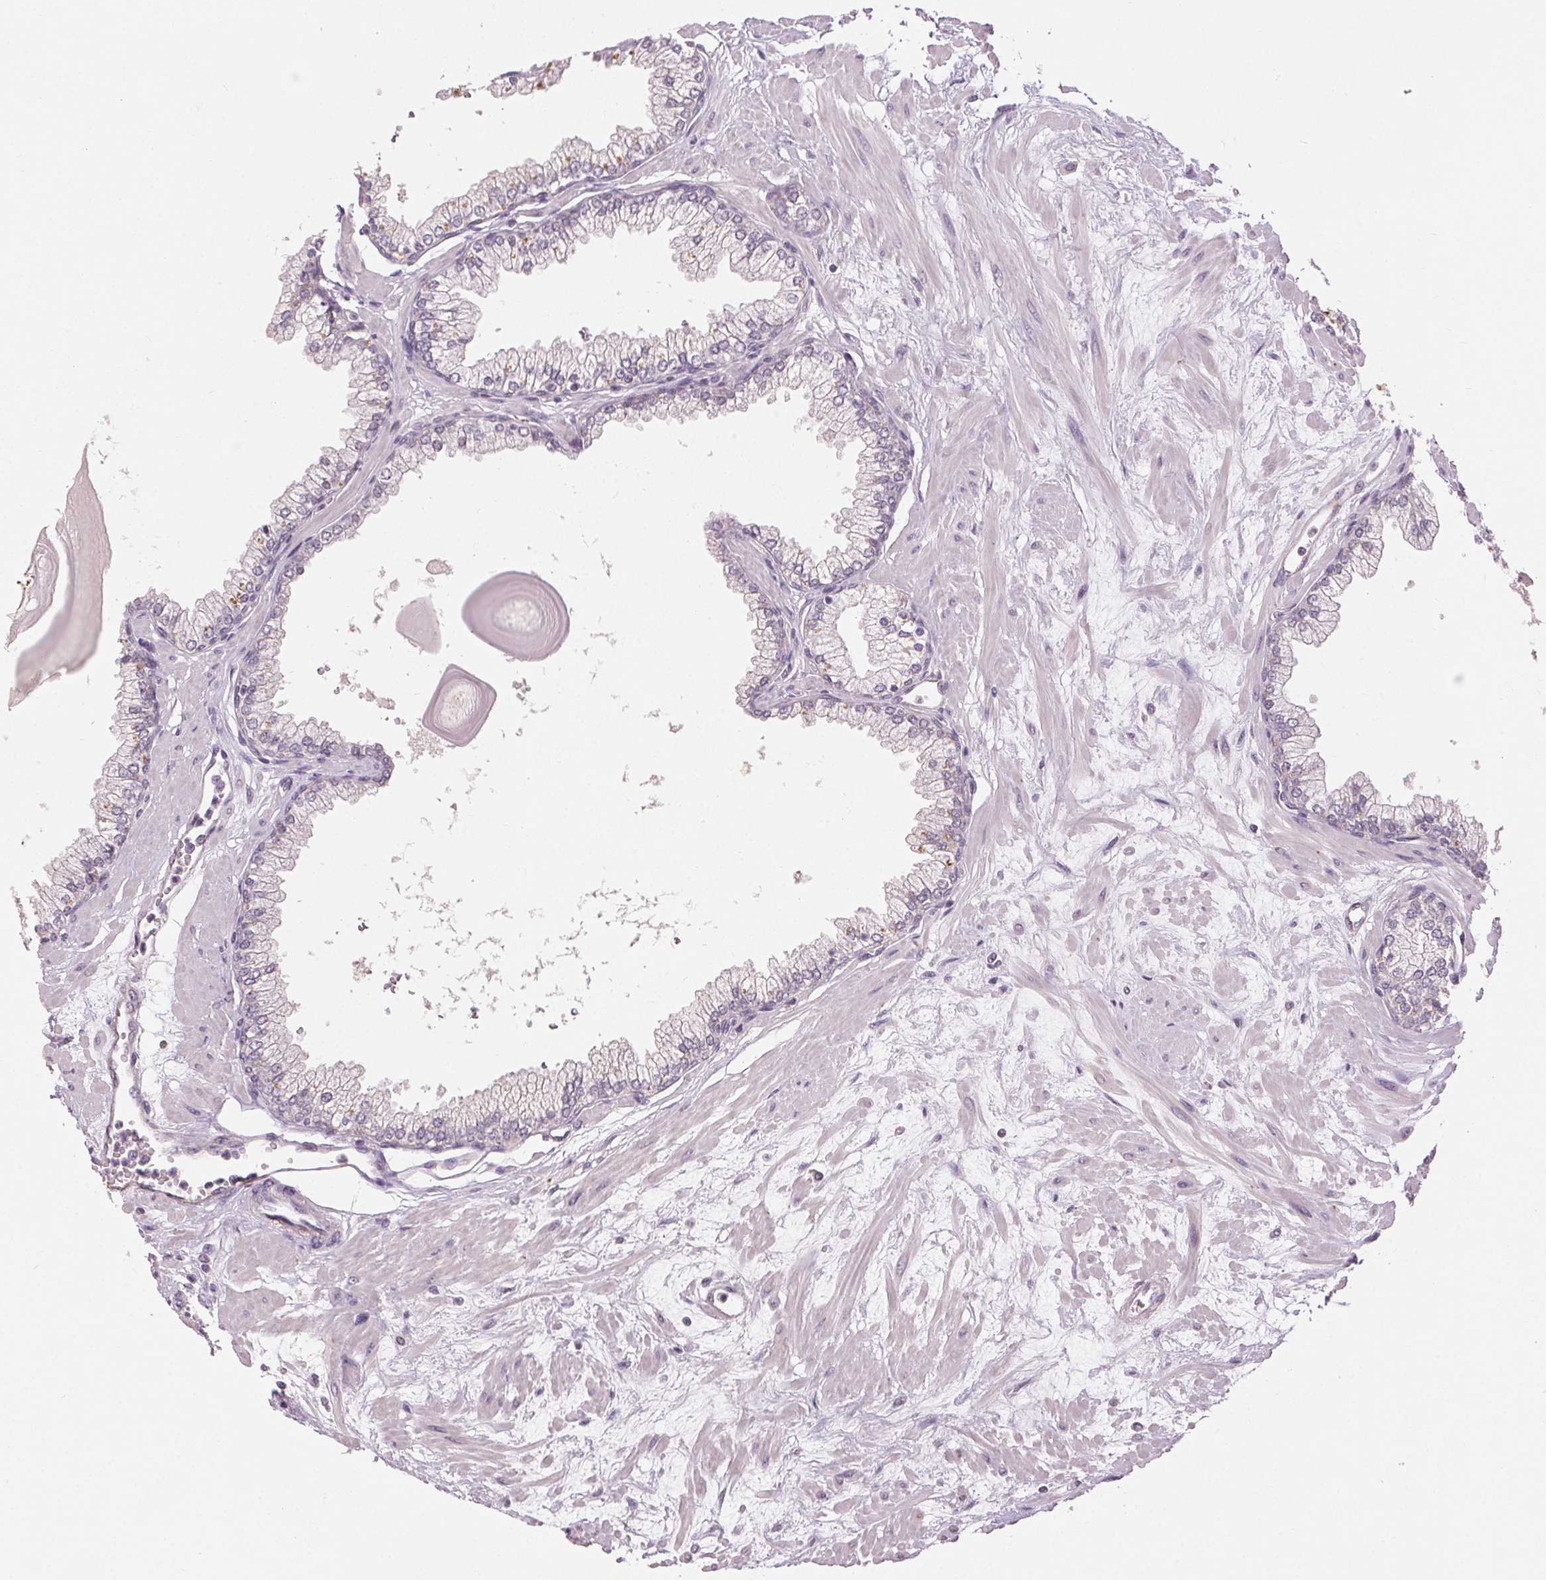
{"staining": {"intensity": "weak", "quantity": "25%-75%", "location": "cytoplasmic/membranous"}, "tissue": "prostate", "cell_type": "Glandular cells", "image_type": "normal", "snomed": [{"axis": "morphology", "description": "Normal tissue, NOS"}, {"axis": "topography", "description": "Prostate"}, {"axis": "topography", "description": "Peripheral nerve tissue"}], "caption": "The photomicrograph reveals immunohistochemical staining of normal prostate. There is weak cytoplasmic/membranous positivity is appreciated in about 25%-75% of glandular cells. The protein of interest is stained brown, and the nuclei are stained in blue (DAB (3,3'-diaminobenzidine) IHC with brightfield microscopy, high magnification).", "gene": "CLTRN", "patient": {"sex": "male", "age": 61}}